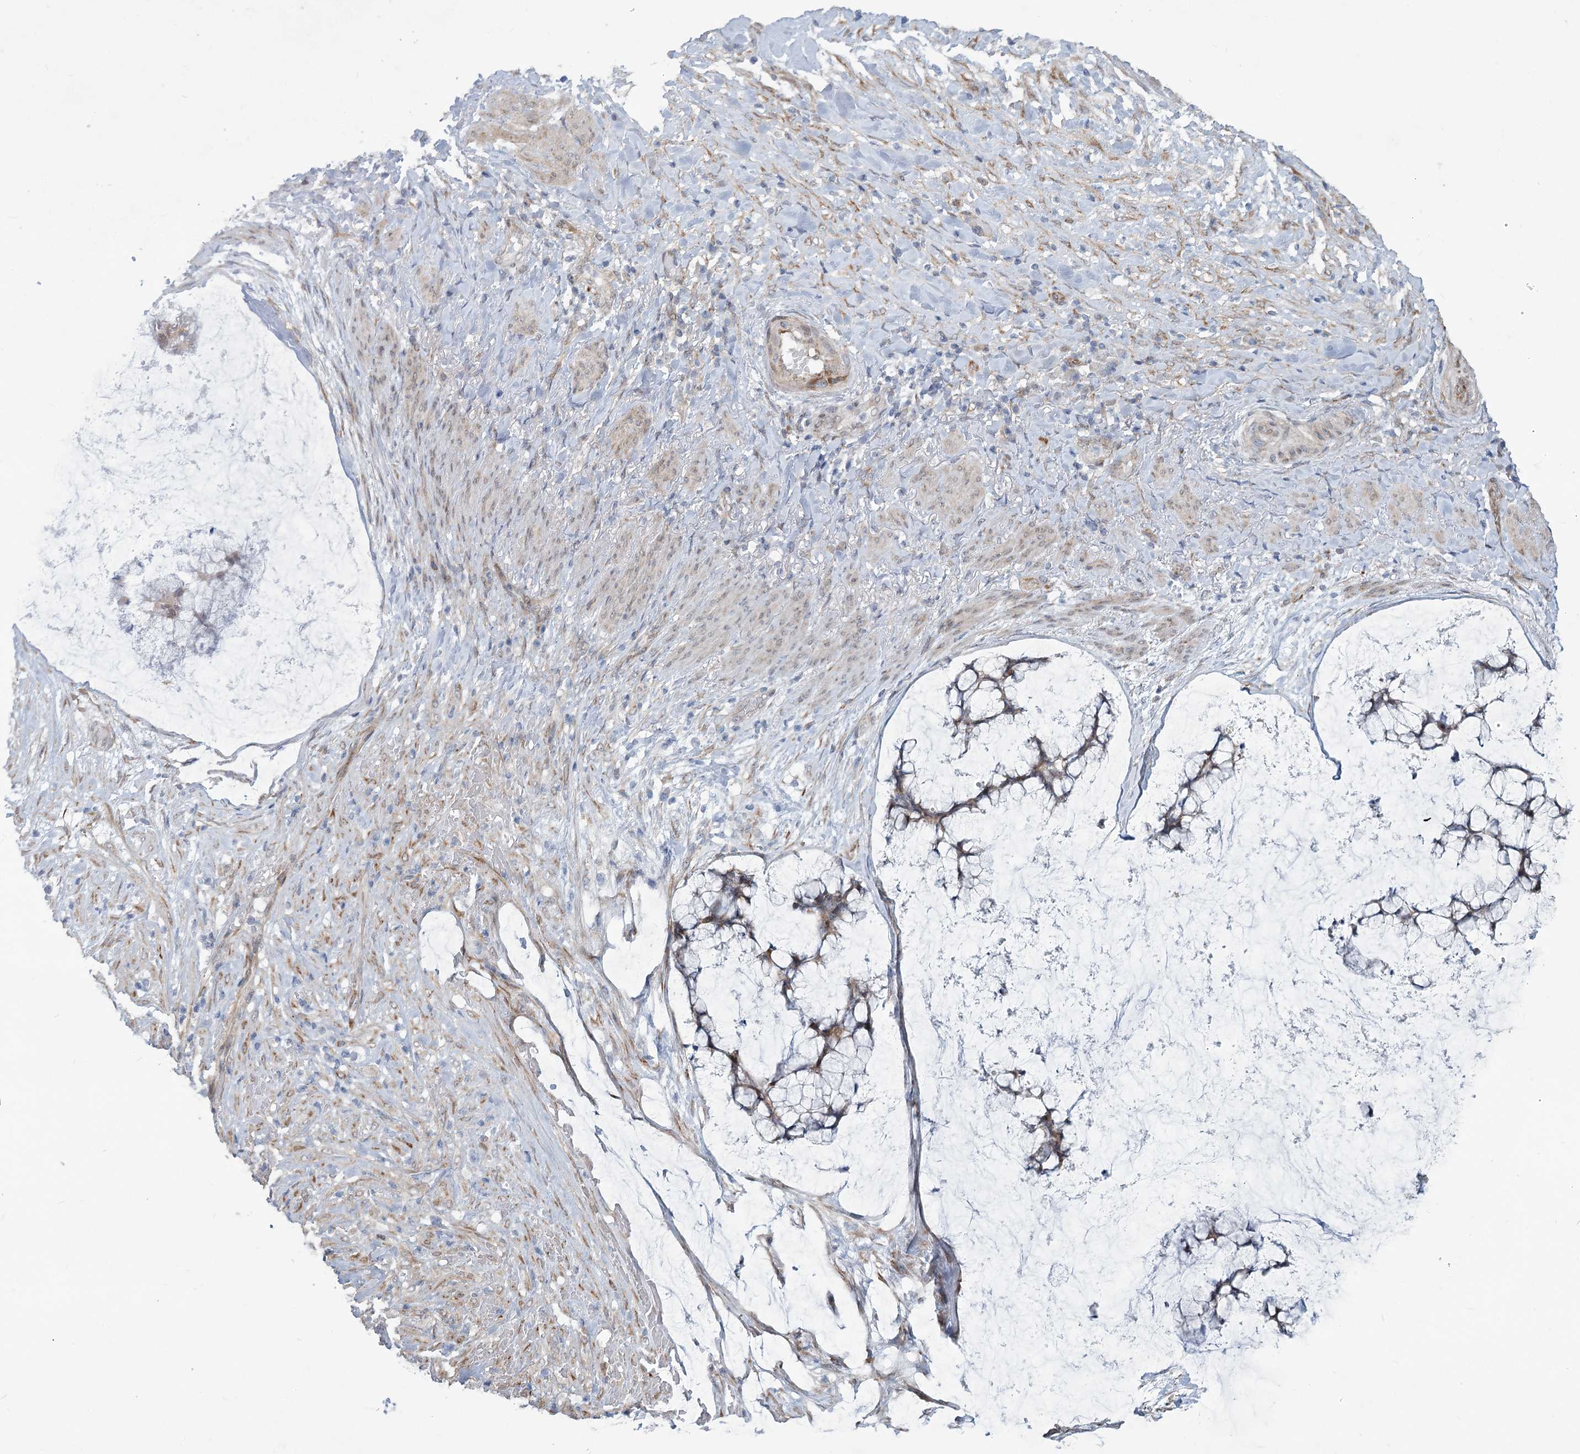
{"staining": {"intensity": "weak", "quantity": "25%-75%", "location": "cytoplasmic/membranous"}, "tissue": "ovarian cancer", "cell_type": "Tumor cells", "image_type": "cancer", "snomed": [{"axis": "morphology", "description": "Cystadenocarcinoma, mucinous, NOS"}, {"axis": "topography", "description": "Ovary"}], "caption": "DAB immunohistochemical staining of human ovarian cancer (mucinous cystadenocarcinoma) displays weak cytoplasmic/membranous protein positivity in about 25%-75% of tumor cells.", "gene": "ABITRAM", "patient": {"sex": "female", "age": 42}}